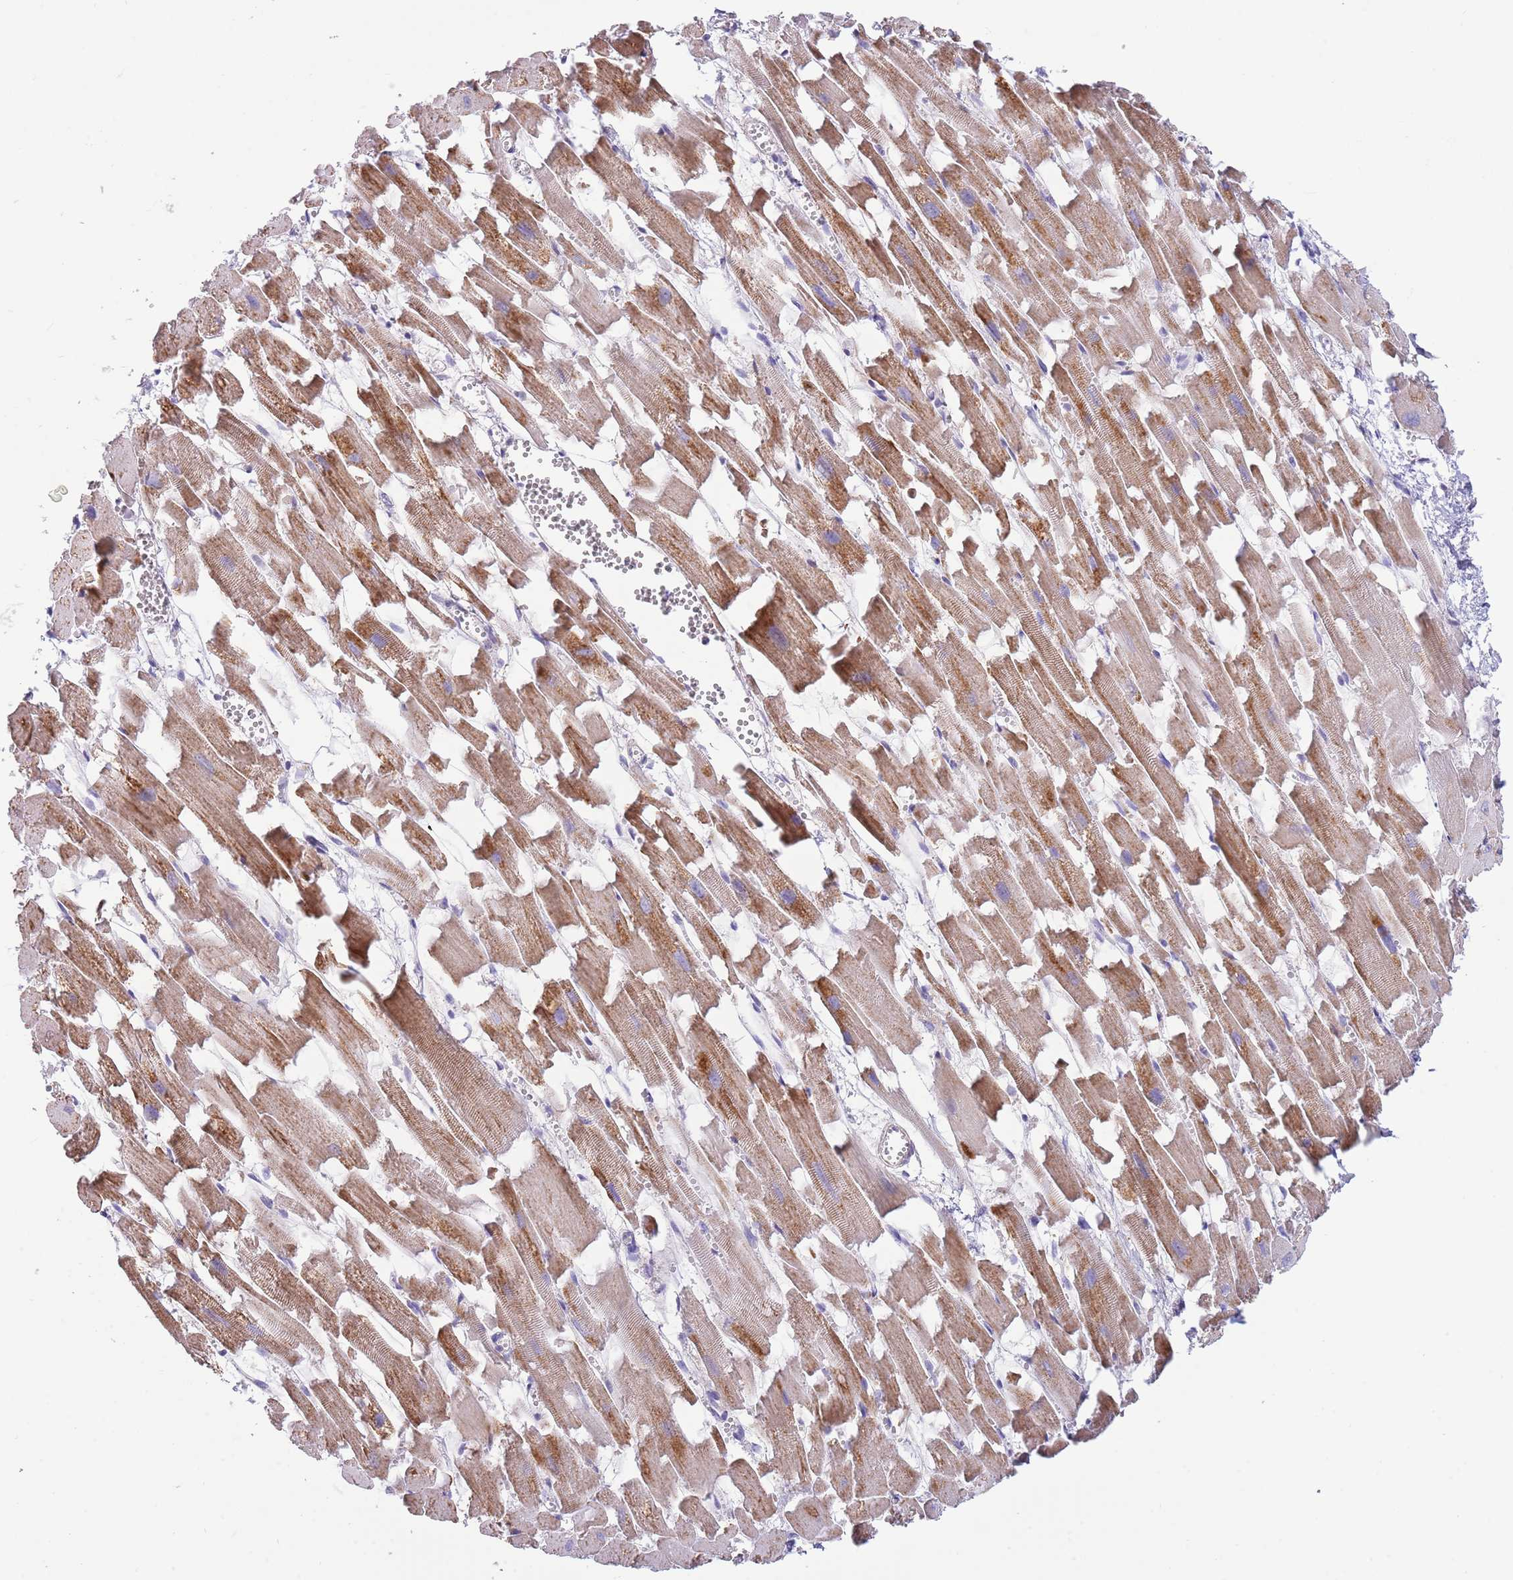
{"staining": {"intensity": "moderate", "quantity": "25%-75%", "location": "cytoplasmic/membranous"}, "tissue": "heart muscle", "cell_type": "Cardiomyocytes", "image_type": "normal", "snomed": [{"axis": "morphology", "description": "Normal tissue, NOS"}, {"axis": "topography", "description": "Heart"}], "caption": "Heart muscle stained with DAB (3,3'-diaminobenzidine) IHC demonstrates medium levels of moderate cytoplasmic/membranous positivity in approximately 25%-75% of cardiomyocytes. (Brightfield microscopy of DAB IHC at high magnification).", "gene": "LEPROTL1", "patient": {"sex": "female", "age": 64}}